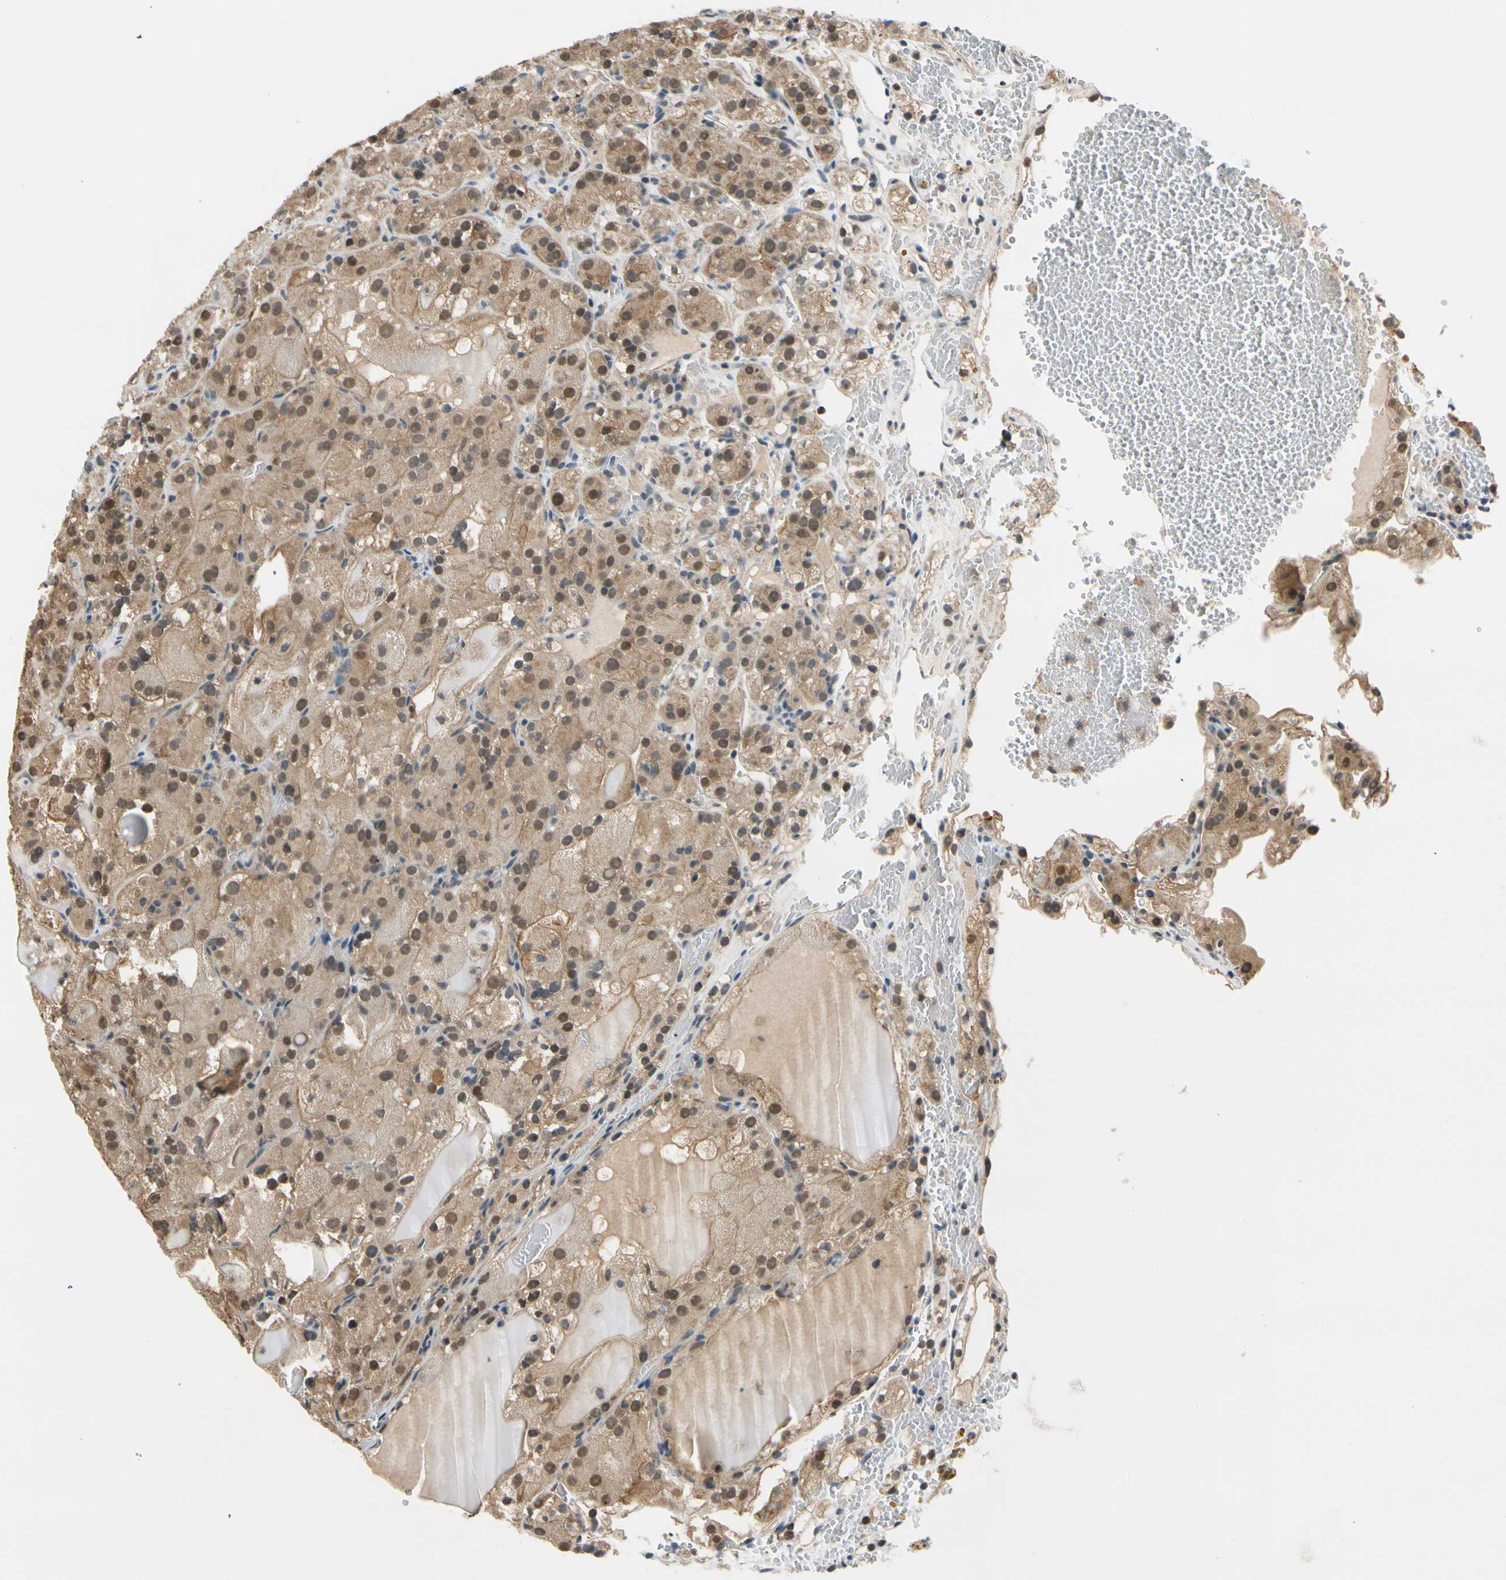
{"staining": {"intensity": "moderate", "quantity": ">75%", "location": "cytoplasmic/membranous,nuclear"}, "tissue": "renal cancer", "cell_type": "Tumor cells", "image_type": "cancer", "snomed": [{"axis": "morphology", "description": "Normal tissue, NOS"}, {"axis": "morphology", "description": "Adenocarcinoma, NOS"}, {"axis": "topography", "description": "Kidney"}], "caption": "Moderate cytoplasmic/membranous and nuclear positivity for a protein is present in approximately >75% of tumor cells of renal cancer (adenocarcinoma) using immunohistochemistry.", "gene": "TAF12", "patient": {"sex": "male", "age": 61}}